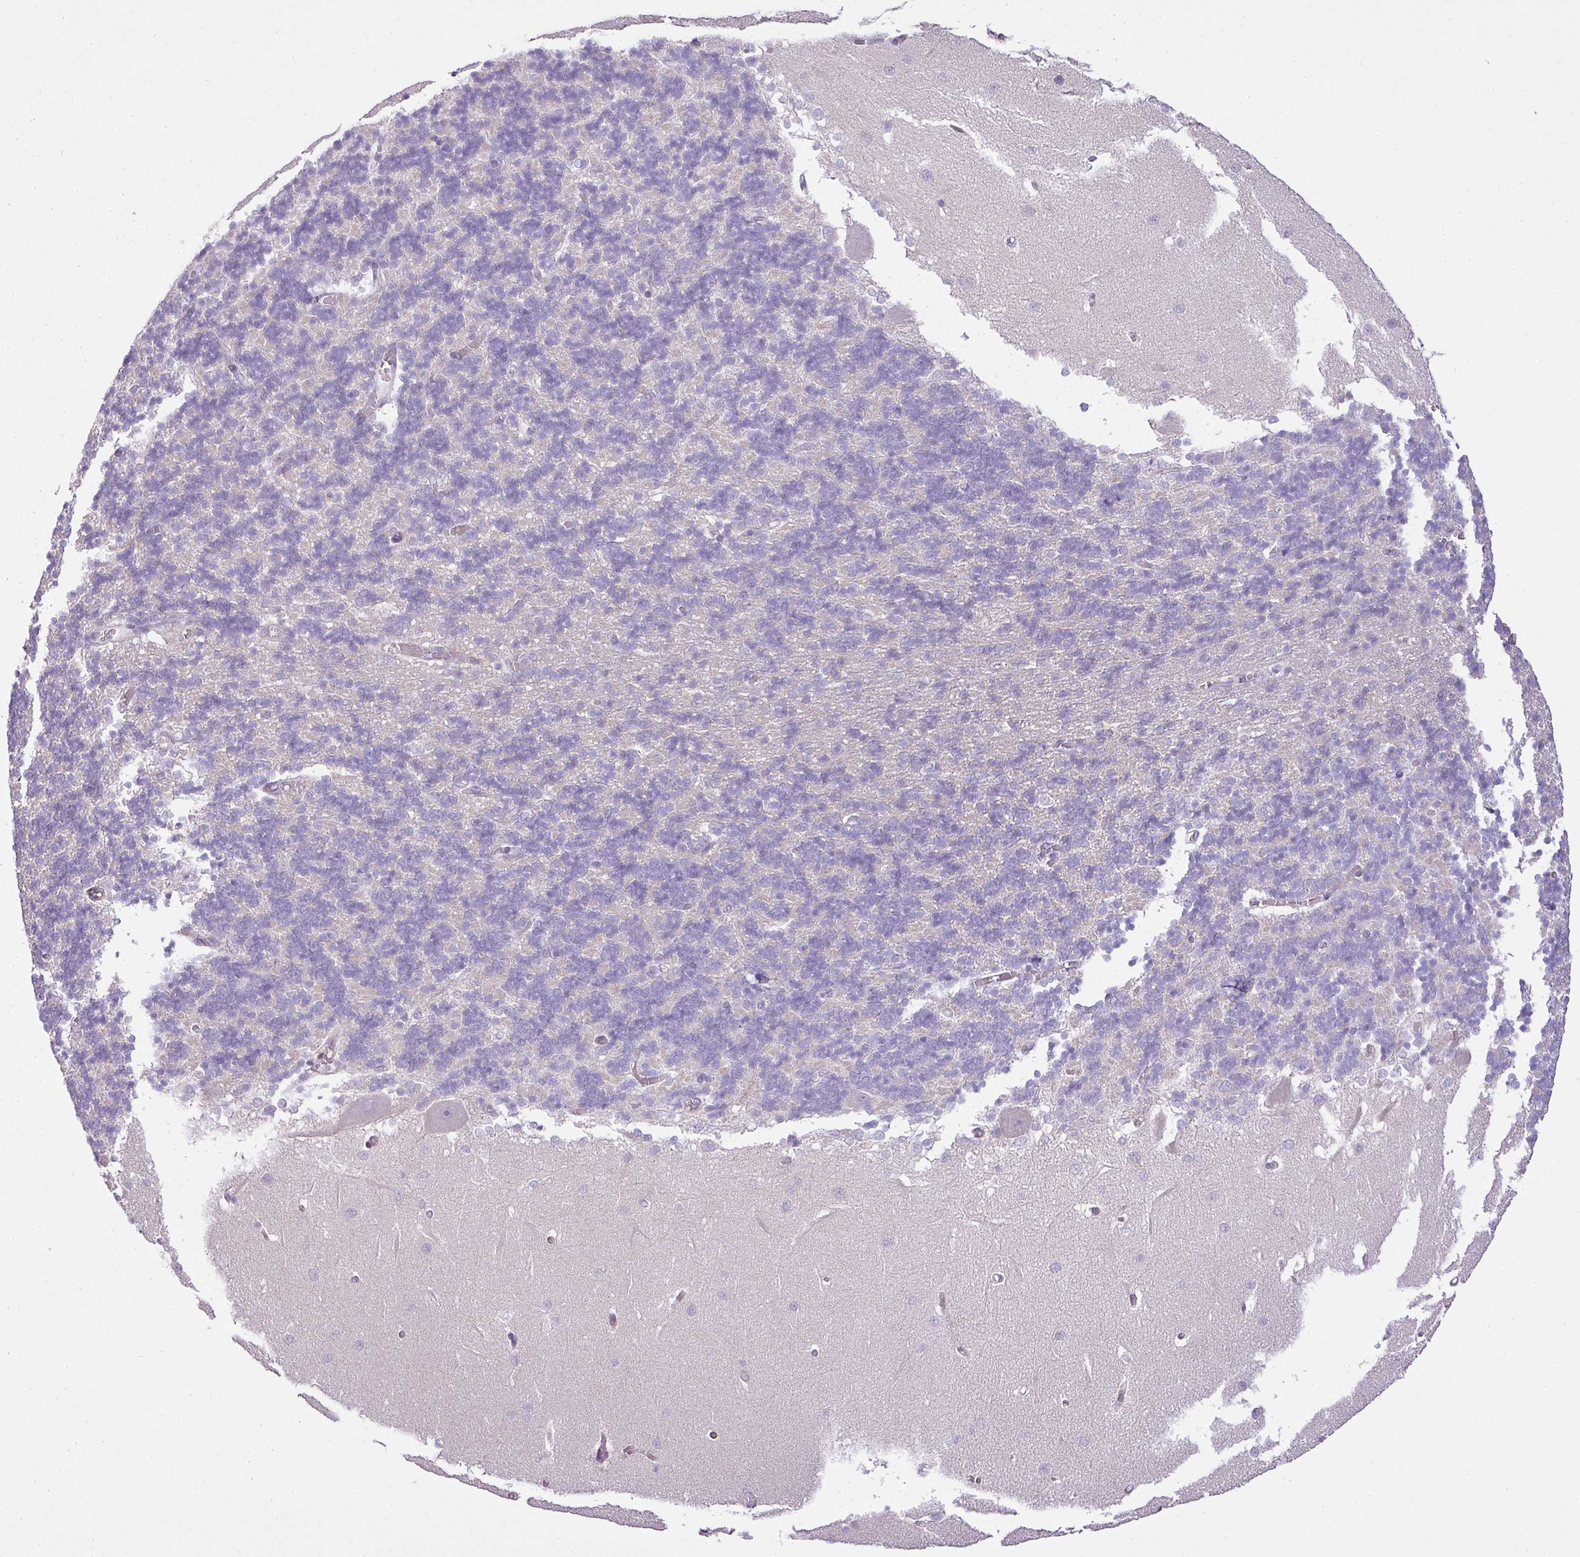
{"staining": {"intensity": "negative", "quantity": "none", "location": "none"}, "tissue": "cerebellum", "cell_type": "Cells in granular layer", "image_type": "normal", "snomed": [{"axis": "morphology", "description": "Normal tissue, NOS"}, {"axis": "topography", "description": "Cerebellum"}], "caption": "Cells in granular layer are negative for protein expression in normal human cerebellum. Brightfield microscopy of IHC stained with DAB (3,3'-diaminobenzidine) (brown) and hematoxylin (blue), captured at high magnification.", "gene": "HOXC13", "patient": {"sex": "male", "age": 37}}